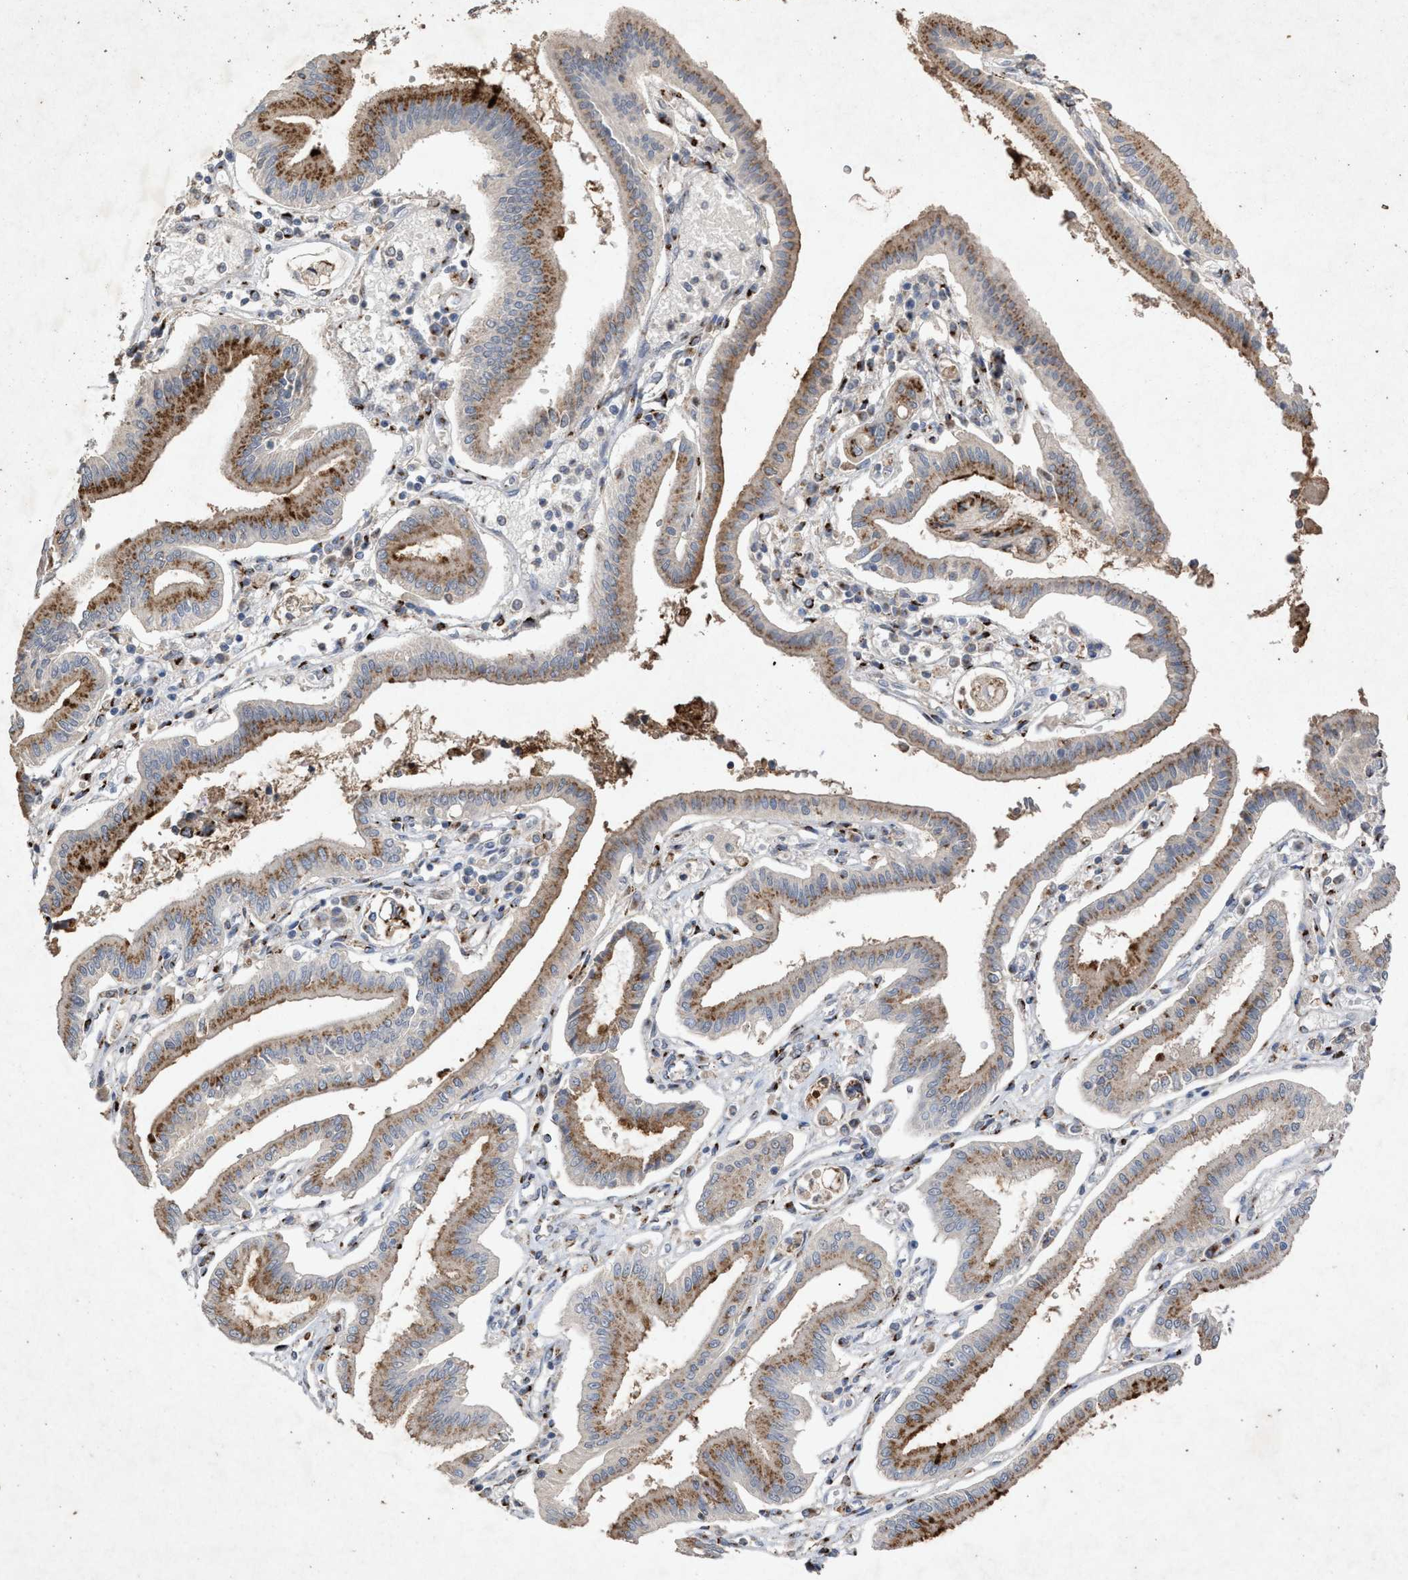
{"staining": {"intensity": "moderate", "quantity": ">75%", "location": "cytoplasmic/membranous"}, "tissue": "pancreatic cancer", "cell_type": "Tumor cells", "image_type": "cancer", "snomed": [{"axis": "morphology", "description": "Adenocarcinoma, NOS"}, {"axis": "topography", "description": "Pancreas"}], "caption": "Human pancreatic cancer stained for a protein (brown) shows moderate cytoplasmic/membranous positive staining in approximately >75% of tumor cells.", "gene": "MAN2A1", "patient": {"sex": "male", "age": 56}}